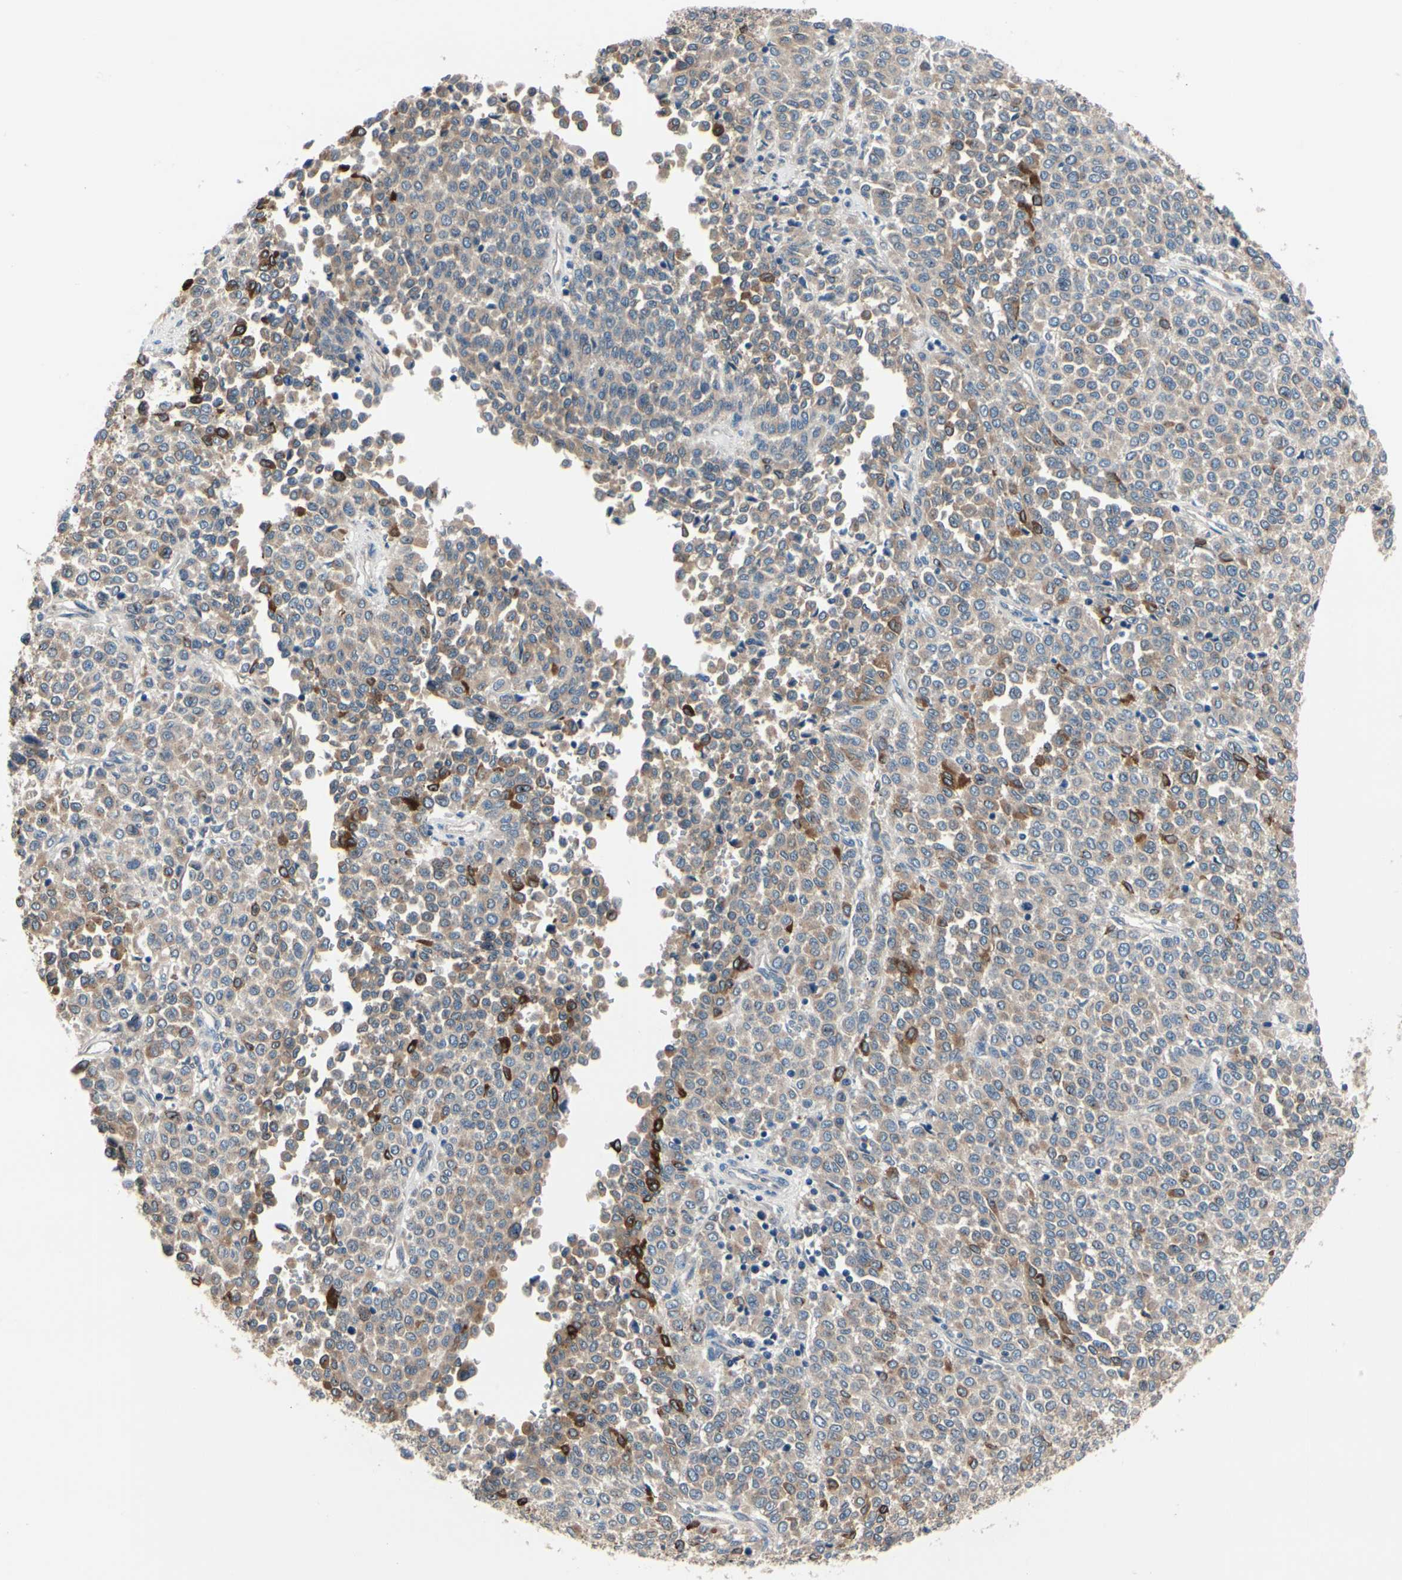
{"staining": {"intensity": "moderate", "quantity": "<25%", "location": "cytoplasmic/membranous"}, "tissue": "melanoma", "cell_type": "Tumor cells", "image_type": "cancer", "snomed": [{"axis": "morphology", "description": "Malignant melanoma, Metastatic site"}, {"axis": "topography", "description": "Pancreas"}], "caption": "There is low levels of moderate cytoplasmic/membranous expression in tumor cells of melanoma, as demonstrated by immunohistochemical staining (brown color).", "gene": "PRKAR2B", "patient": {"sex": "female", "age": 30}}